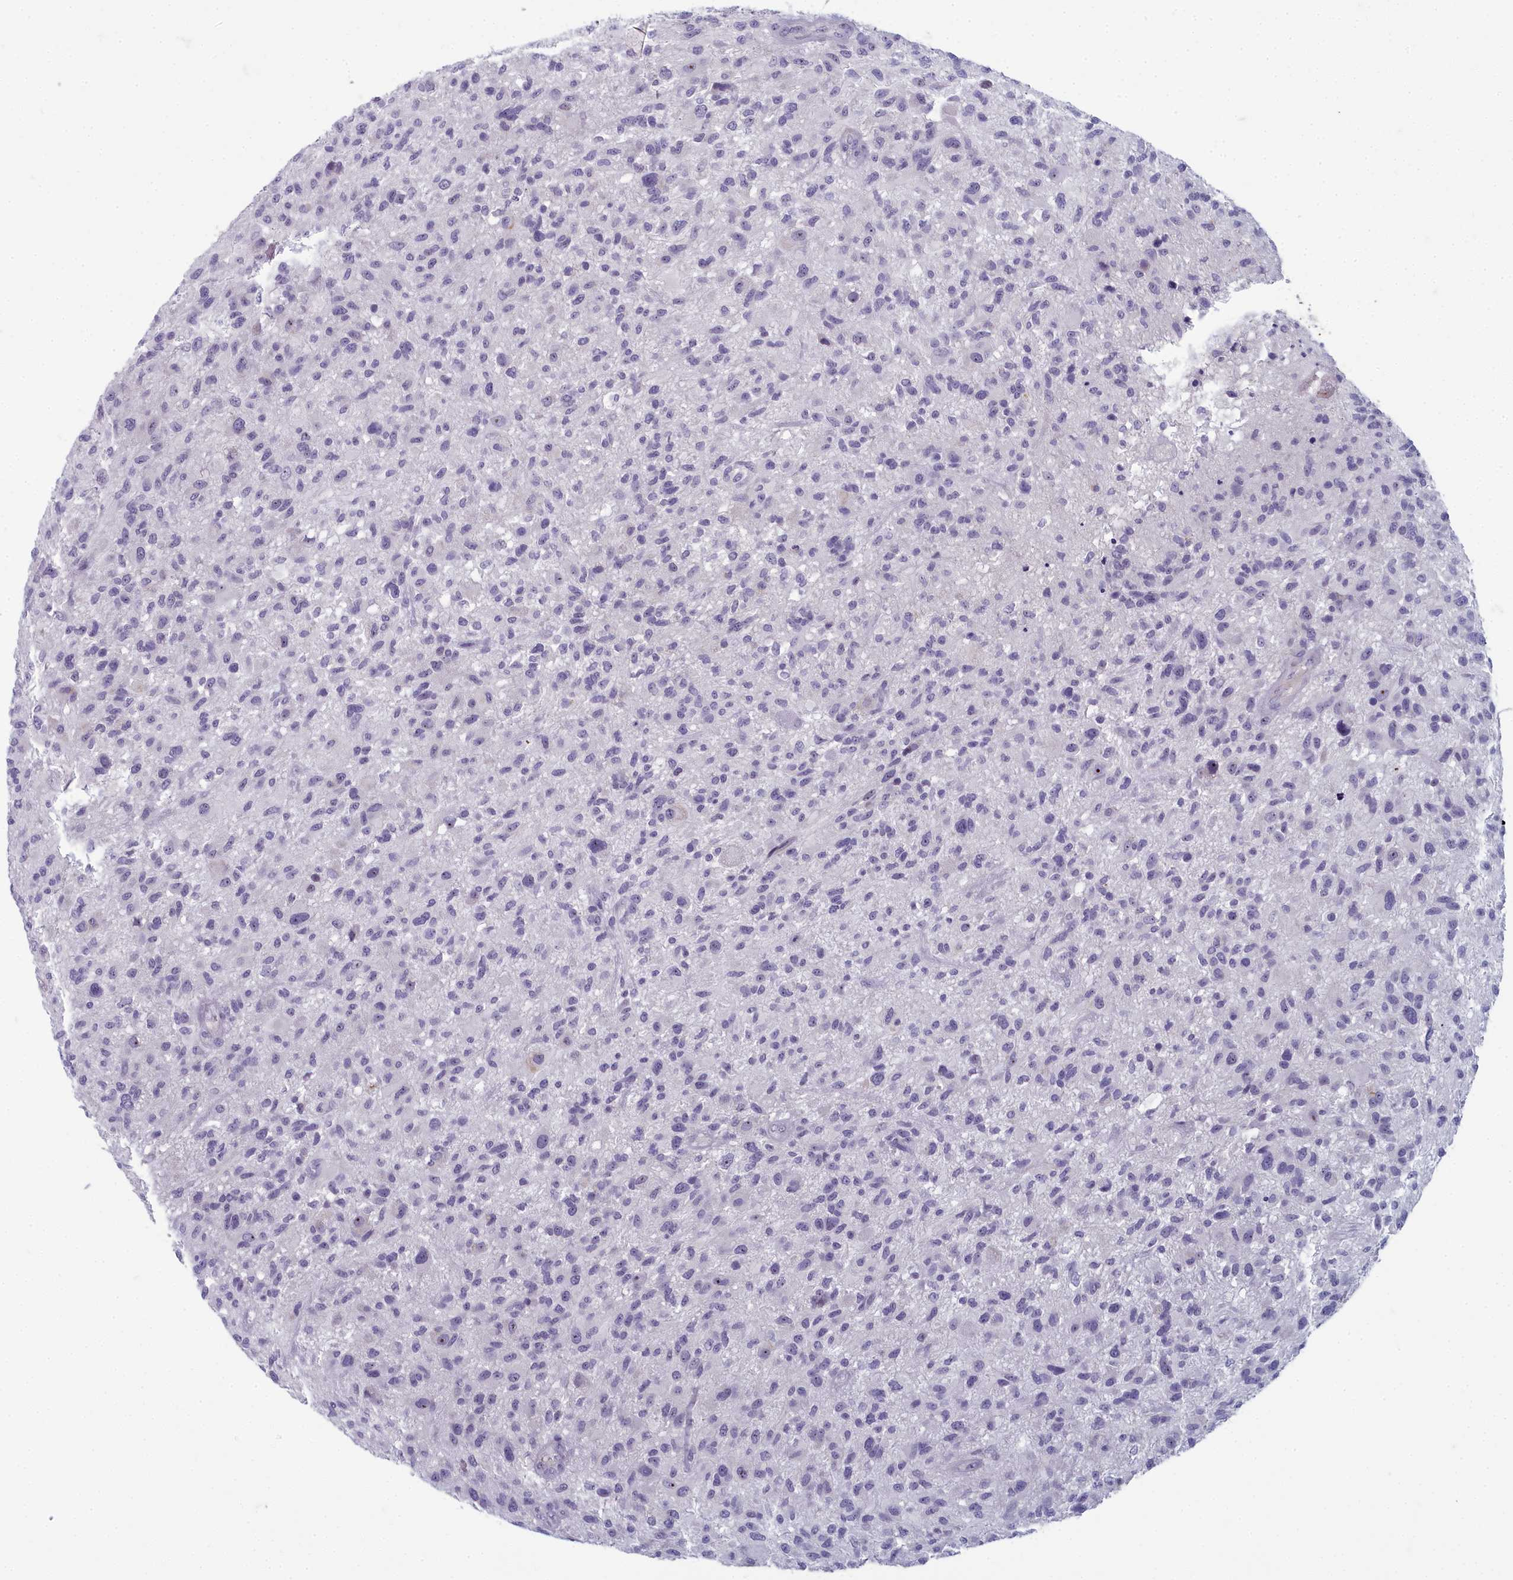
{"staining": {"intensity": "negative", "quantity": "none", "location": "none"}, "tissue": "glioma", "cell_type": "Tumor cells", "image_type": "cancer", "snomed": [{"axis": "morphology", "description": "Glioma, malignant, High grade"}, {"axis": "topography", "description": "Brain"}], "caption": "Immunohistochemical staining of human malignant glioma (high-grade) displays no significant staining in tumor cells.", "gene": "INSYN2A", "patient": {"sex": "male", "age": 47}}